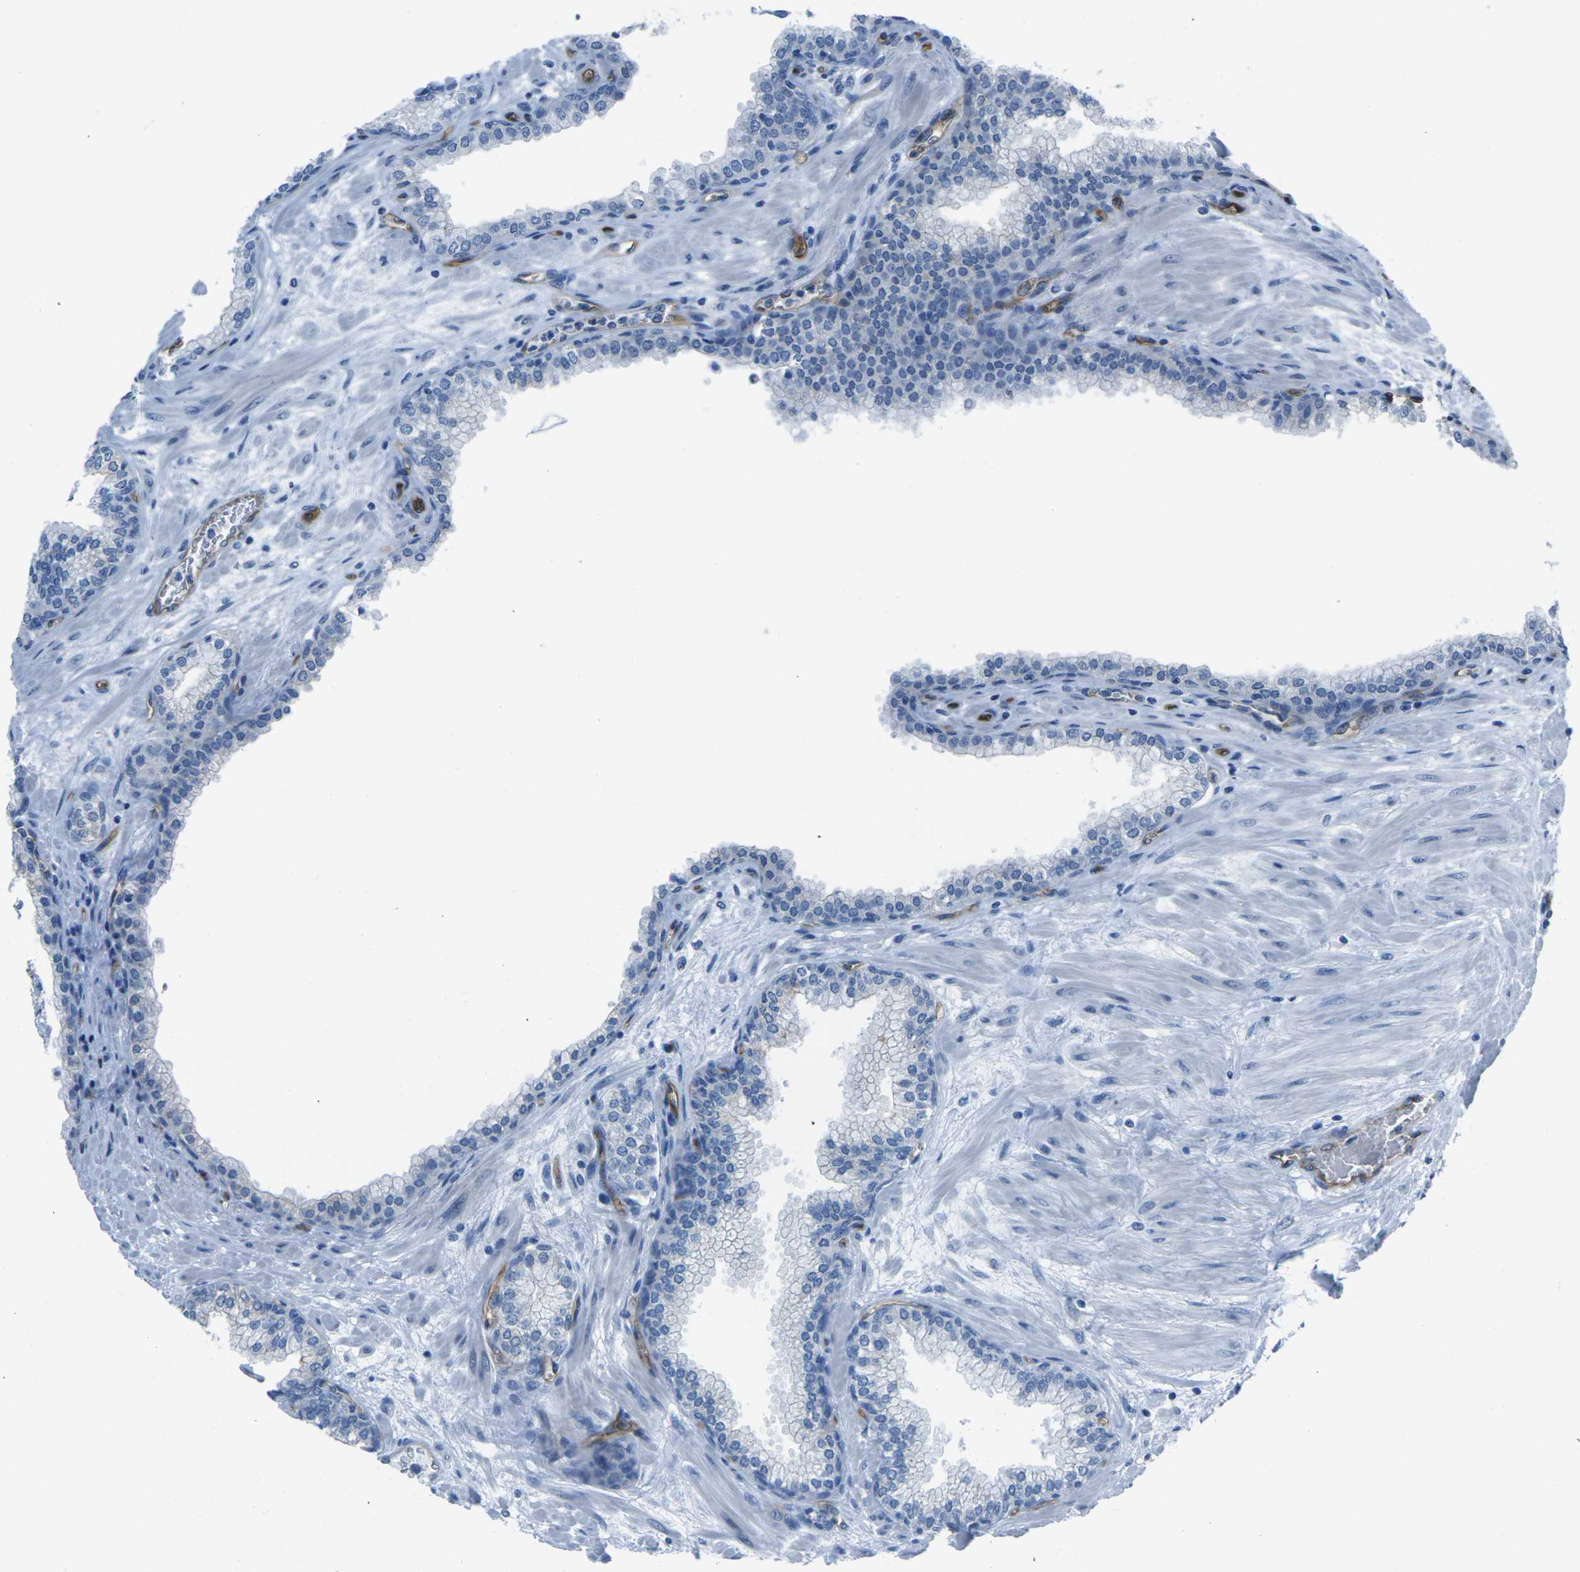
{"staining": {"intensity": "moderate", "quantity": "<25%", "location": "cytoplasmic/membranous"}, "tissue": "prostate", "cell_type": "Glandular cells", "image_type": "normal", "snomed": [{"axis": "morphology", "description": "Normal tissue, NOS"}, {"axis": "morphology", "description": "Urothelial carcinoma, Low grade"}, {"axis": "topography", "description": "Urinary bladder"}, {"axis": "topography", "description": "Prostate"}], "caption": "Approximately <25% of glandular cells in unremarkable prostate exhibit moderate cytoplasmic/membranous protein positivity as visualized by brown immunohistochemical staining.", "gene": "HSPA12B", "patient": {"sex": "male", "age": 60}}